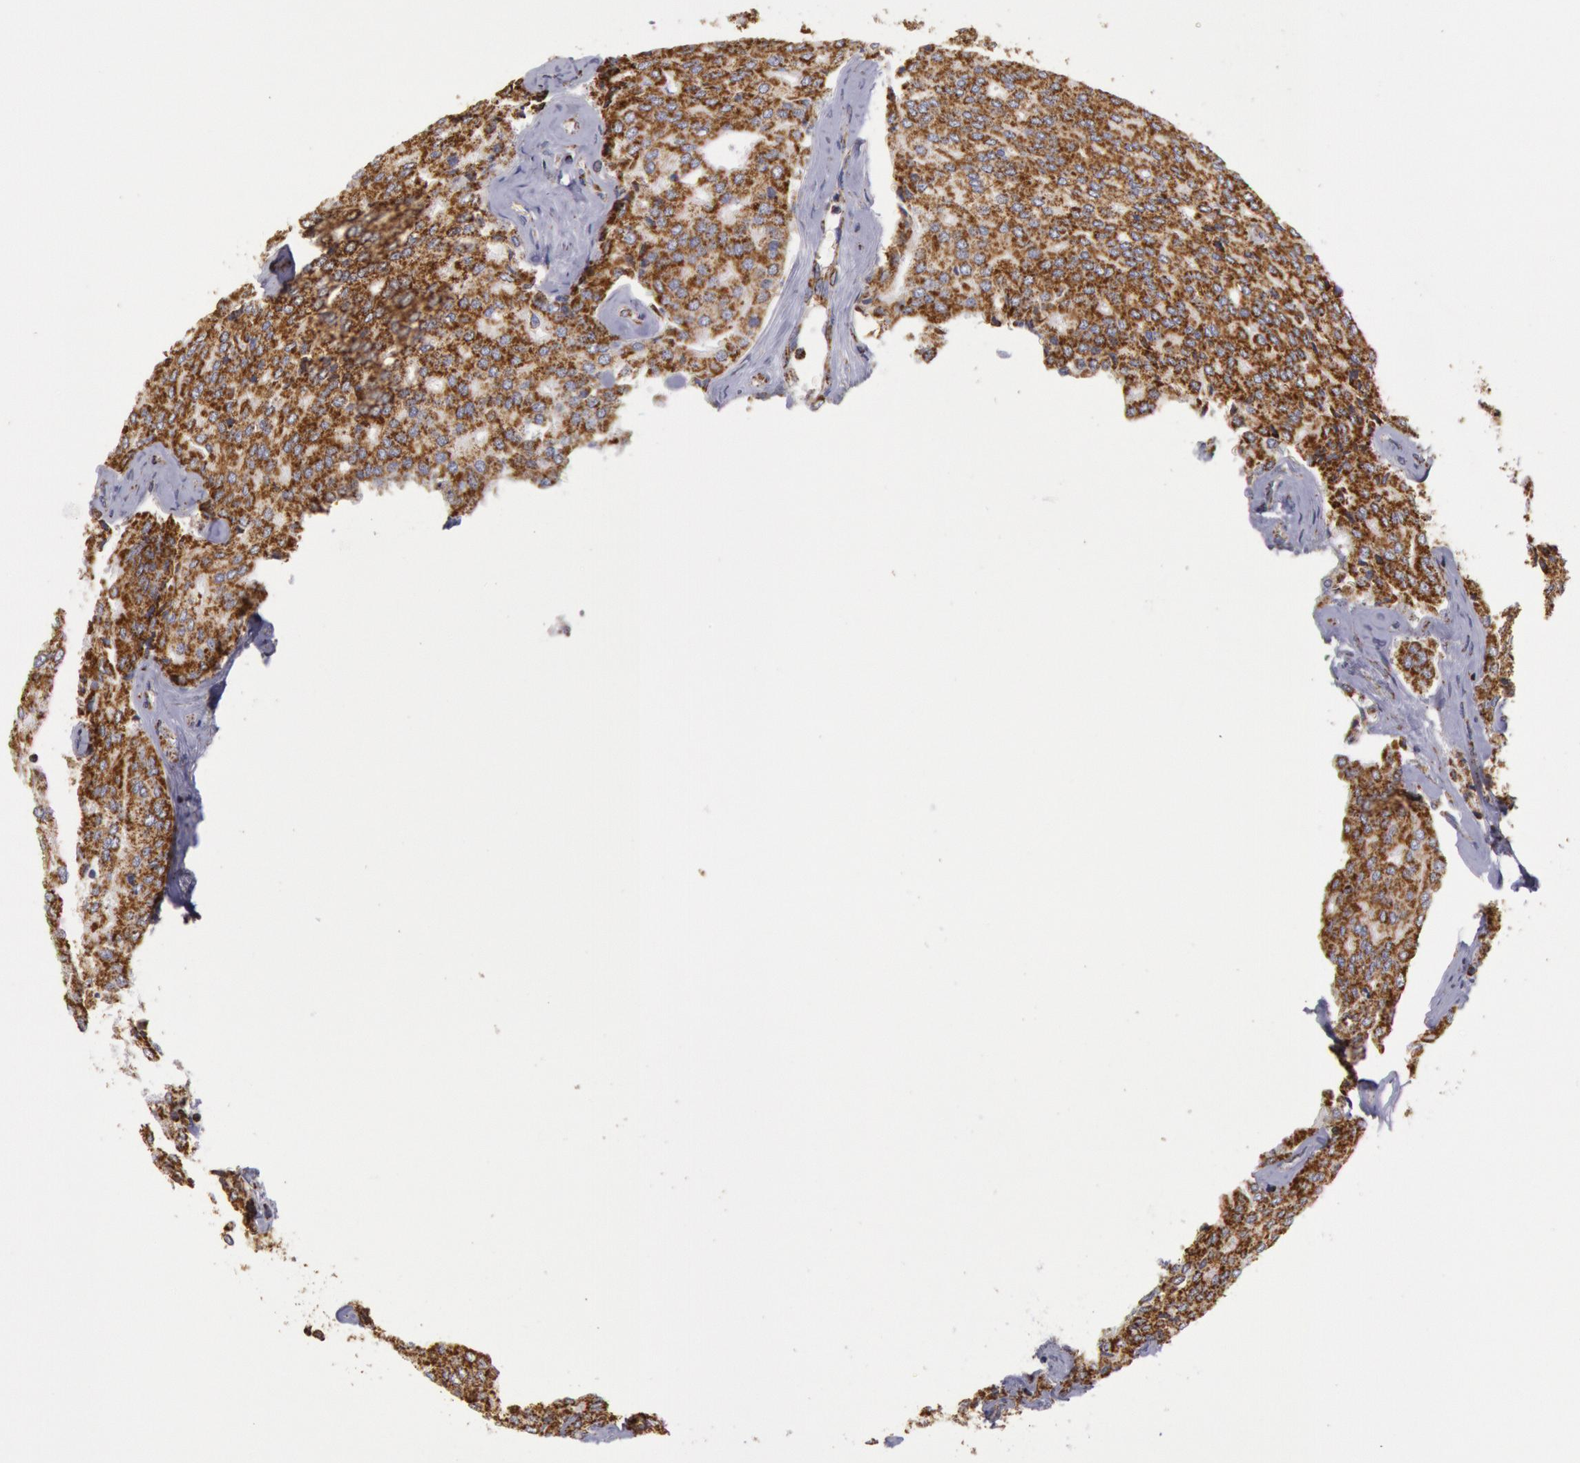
{"staining": {"intensity": "strong", "quantity": ">75%", "location": "cytoplasmic/membranous"}, "tissue": "prostate cancer", "cell_type": "Tumor cells", "image_type": "cancer", "snomed": [{"axis": "morphology", "description": "Adenocarcinoma, High grade"}, {"axis": "topography", "description": "Prostate"}], "caption": "Protein expression analysis of human prostate high-grade adenocarcinoma reveals strong cytoplasmic/membranous expression in about >75% of tumor cells.", "gene": "CYC1", "patient": {"sex": "male", "age": 64}}